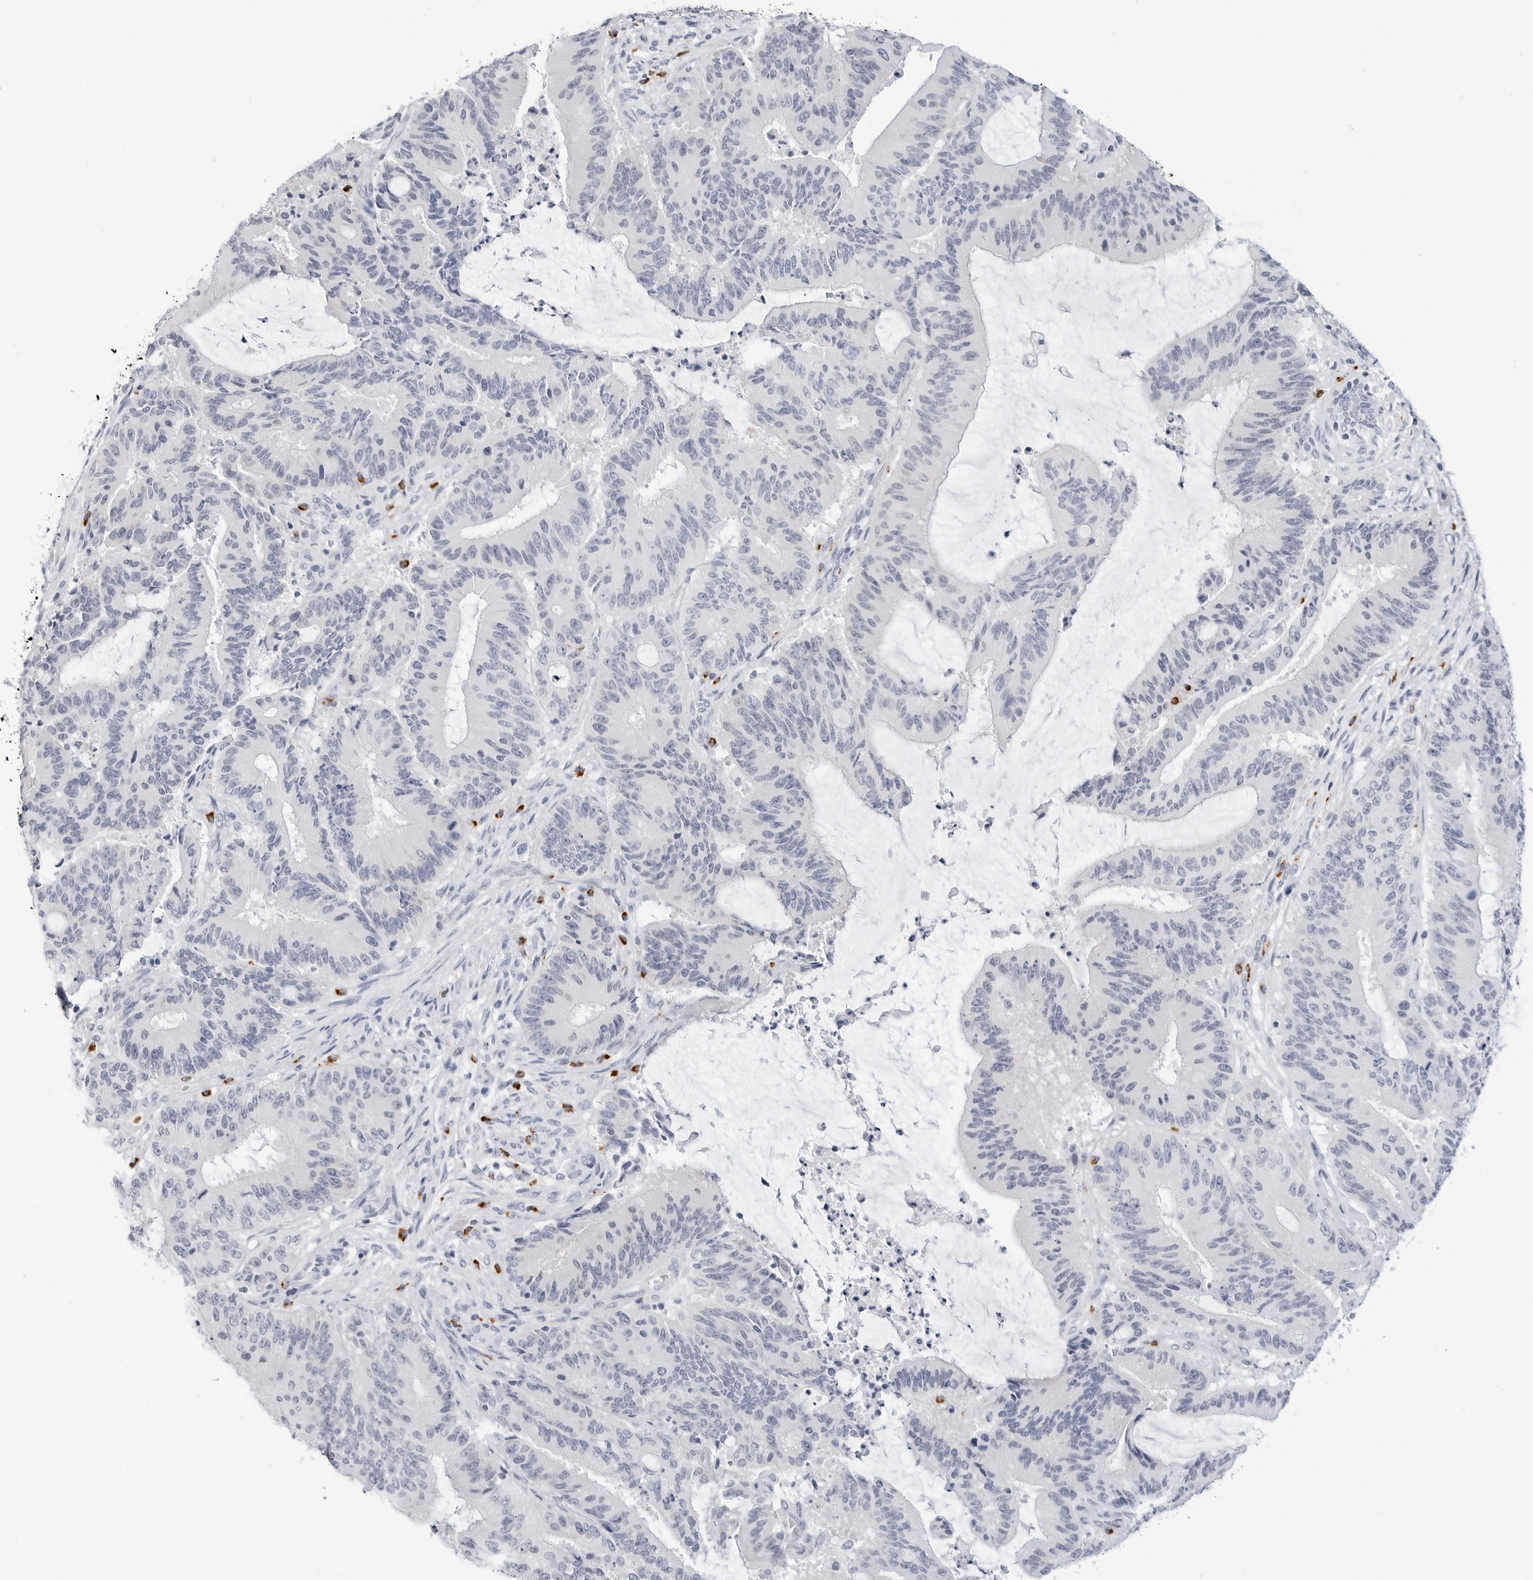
{"staining": {"intensity": "negative", "quantity": "none", "location": "none"}, "tissue": "liver cancer", "cell_type": "Tumor cells", "image_type": "cancer", "snomed": [{"axis": "morphology", "description": "Normal tissue, NOS"}, {"axis": "morphology", "description": "Cholangiocarcinoma"}, {"axis": "topography", "description": "Liver"}, {"axis": "topography", "description": "Peripheral nerve tissue"}], "caption": "There is no significant expression in tumor cells of cholangiocarcinoma (liver).", "gene": "HSPB7", "patient": {"sex": "female", "age": 73}}